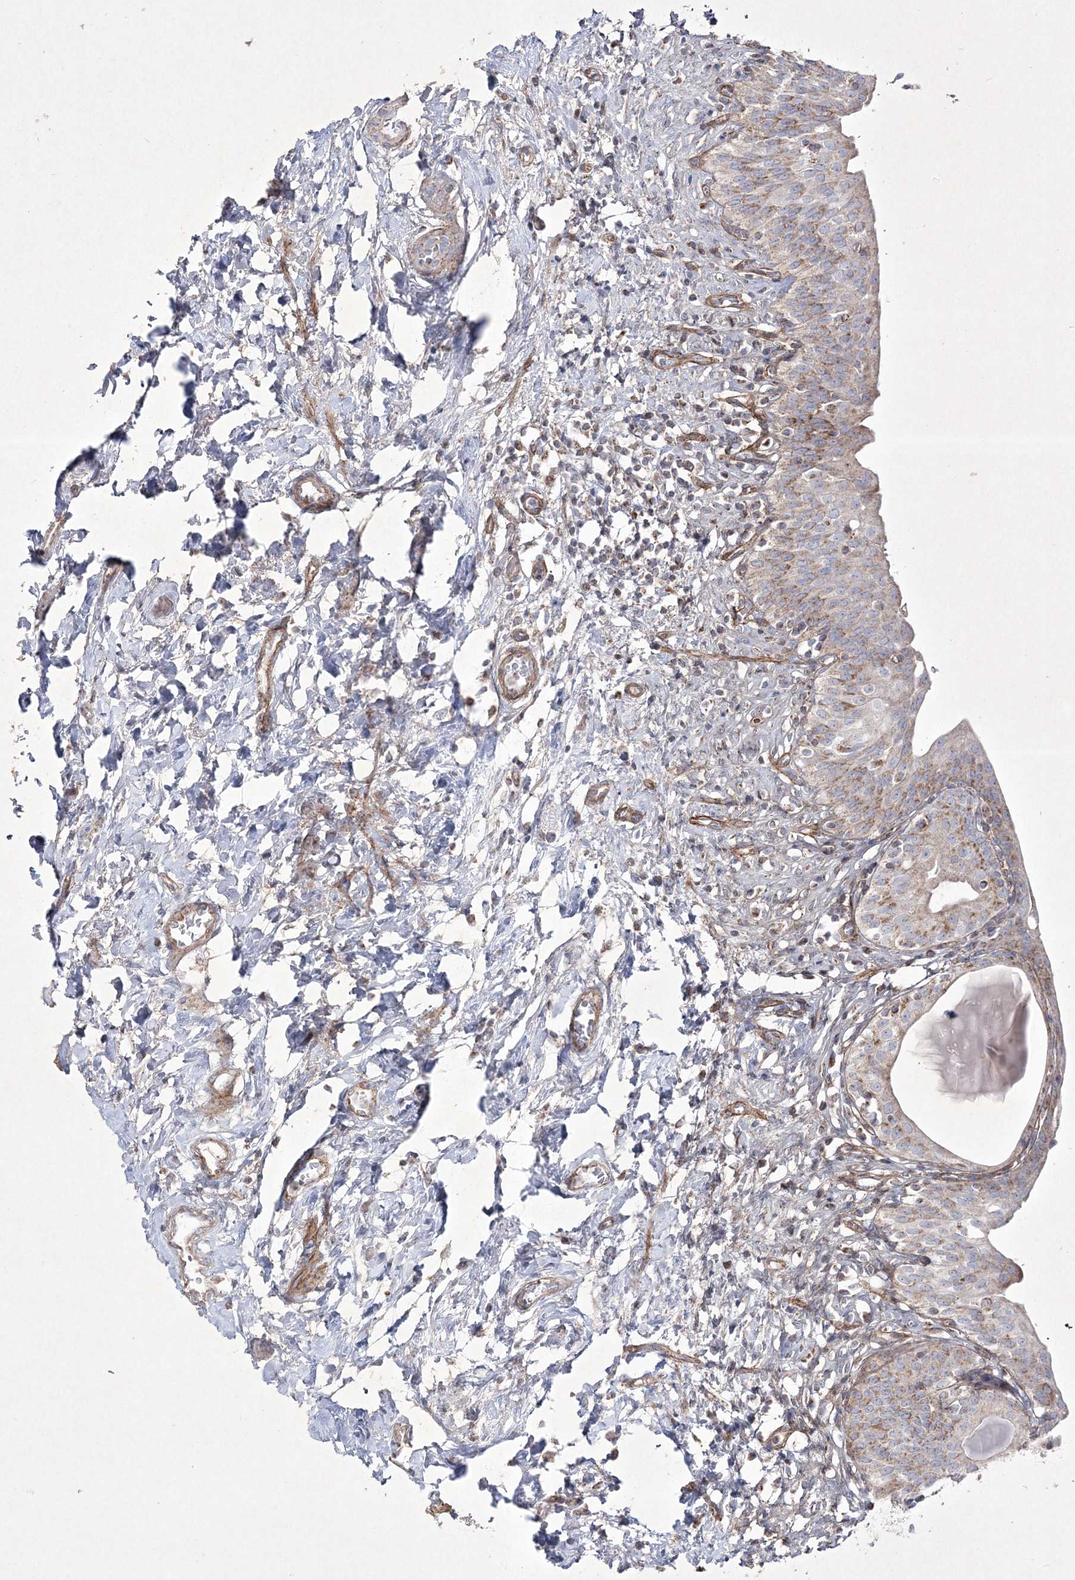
{"staining": {"intensity": "moderate", "quantity": ">75%", "location": "cytoplasmic/membranous"}, "tissue": "urinary bladder", "cell_type": "Urothelial cells", "image_type": "normal", "snomed": [{"axis": "morphology", "description": "Normal tissue, NOS"}, {"axis": "topography", "description": "Urinary bladder"}], "caption": "Urinary bladder stained with IHC exhibits moderate cytoplasmic/membranous staining in about >75% of urothelial cells. (Stains: DAB (3,3'-diaminobenzidine) in brown, nuclei in blue, Microscopy: brightfield microscopy at high magnification).", "gene": "RICTOR", "patient": {"sex": "male", "age": 83}}